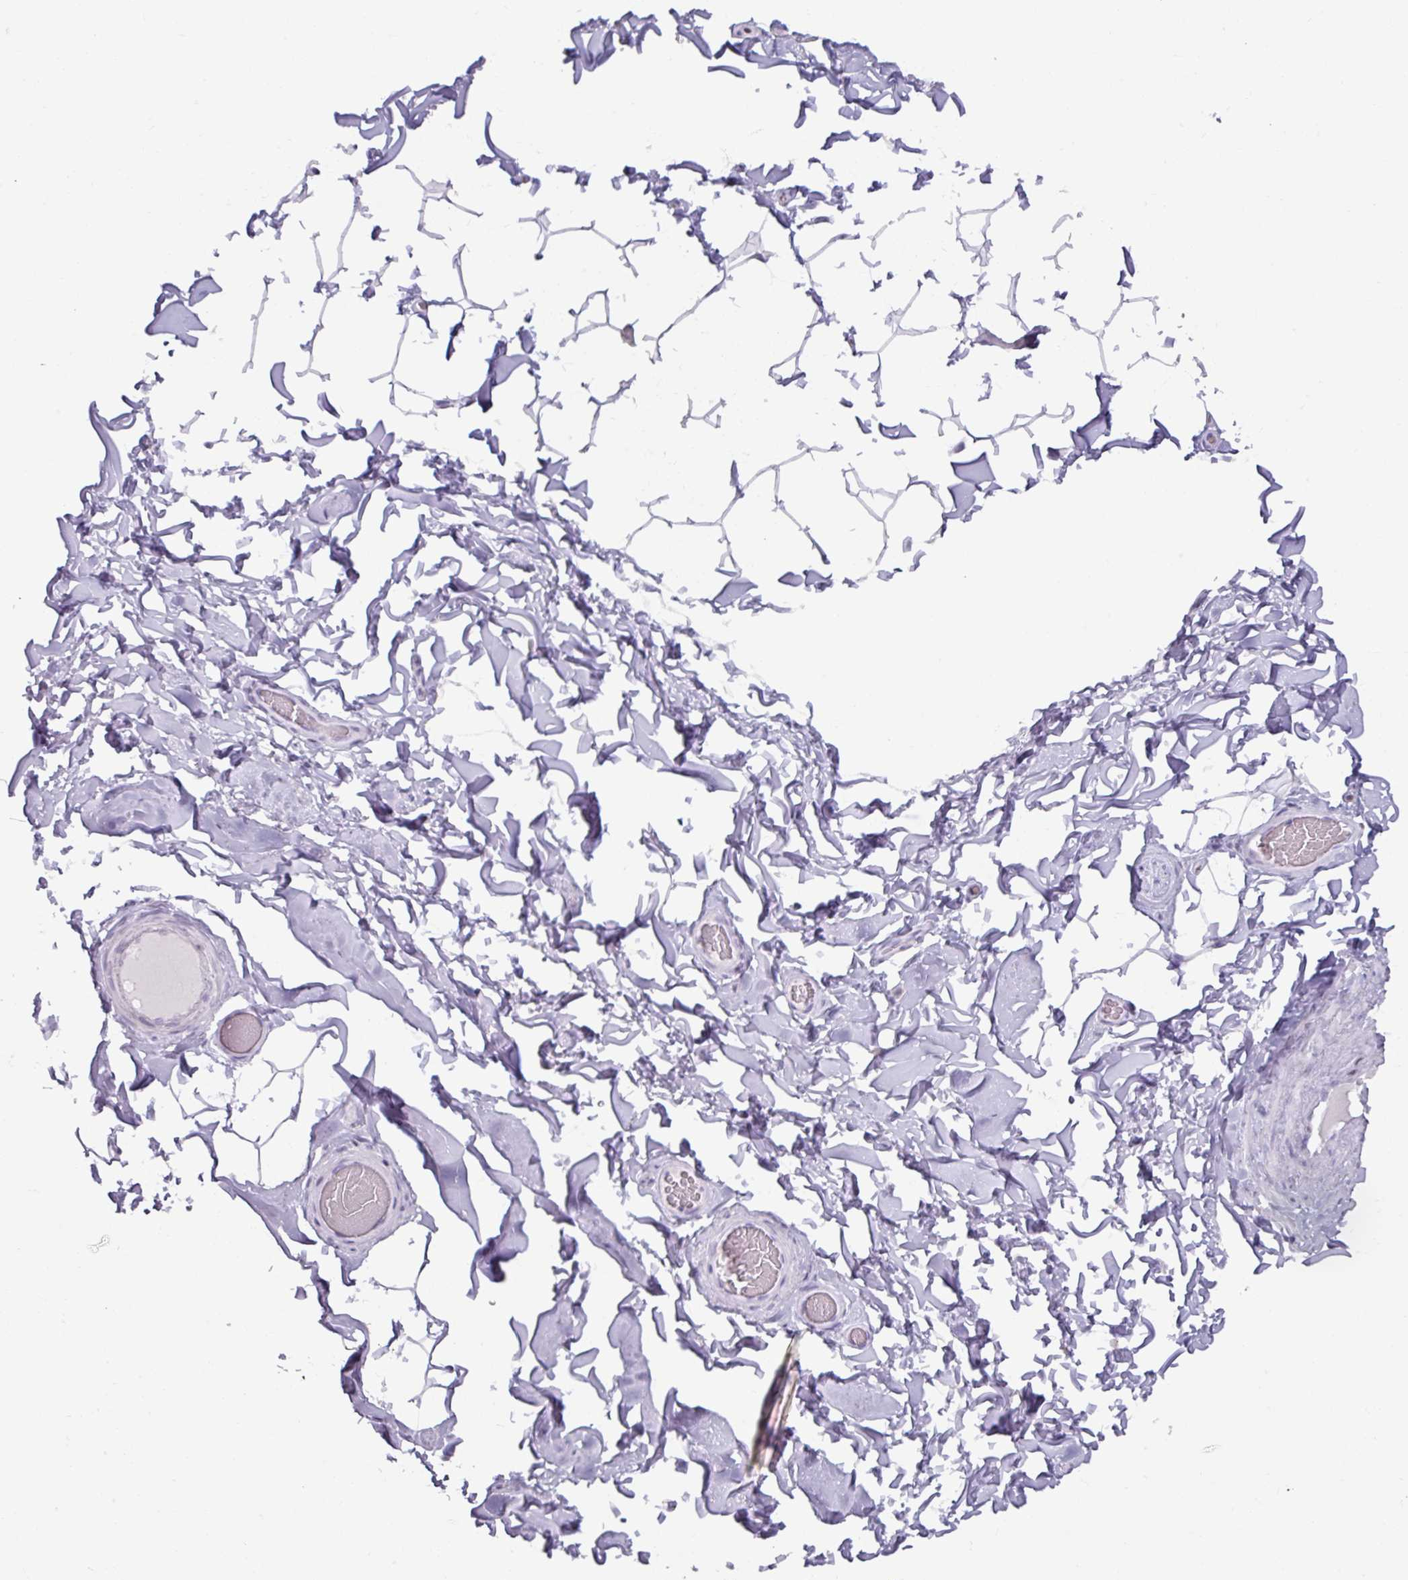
{"staining": {"intensity": "negative", "quantity": "none", "location": "none"}, "tissue": "adipose tissue", "cell_type": "Adipocytes", "image_type": "normal", "snomed": [{"axis": "morphology", "description": "Normal tissue, NOS"}, {"axis": "topography", "description": "Soft tissue"}, {"axis": "topography", "description": "Adipose tissue"}, {"axis": "topography", "description": "Vascular tissue"}, {"axis": "topography", "description": "Peripheral nerve tissue"}], "caption": "IHC image of benign human adipose tissue stained for a protein (brown), which displays no expression in adipocytes.", "gene": "ATAD2", "patient": {"sex": "male", "age": 46}}